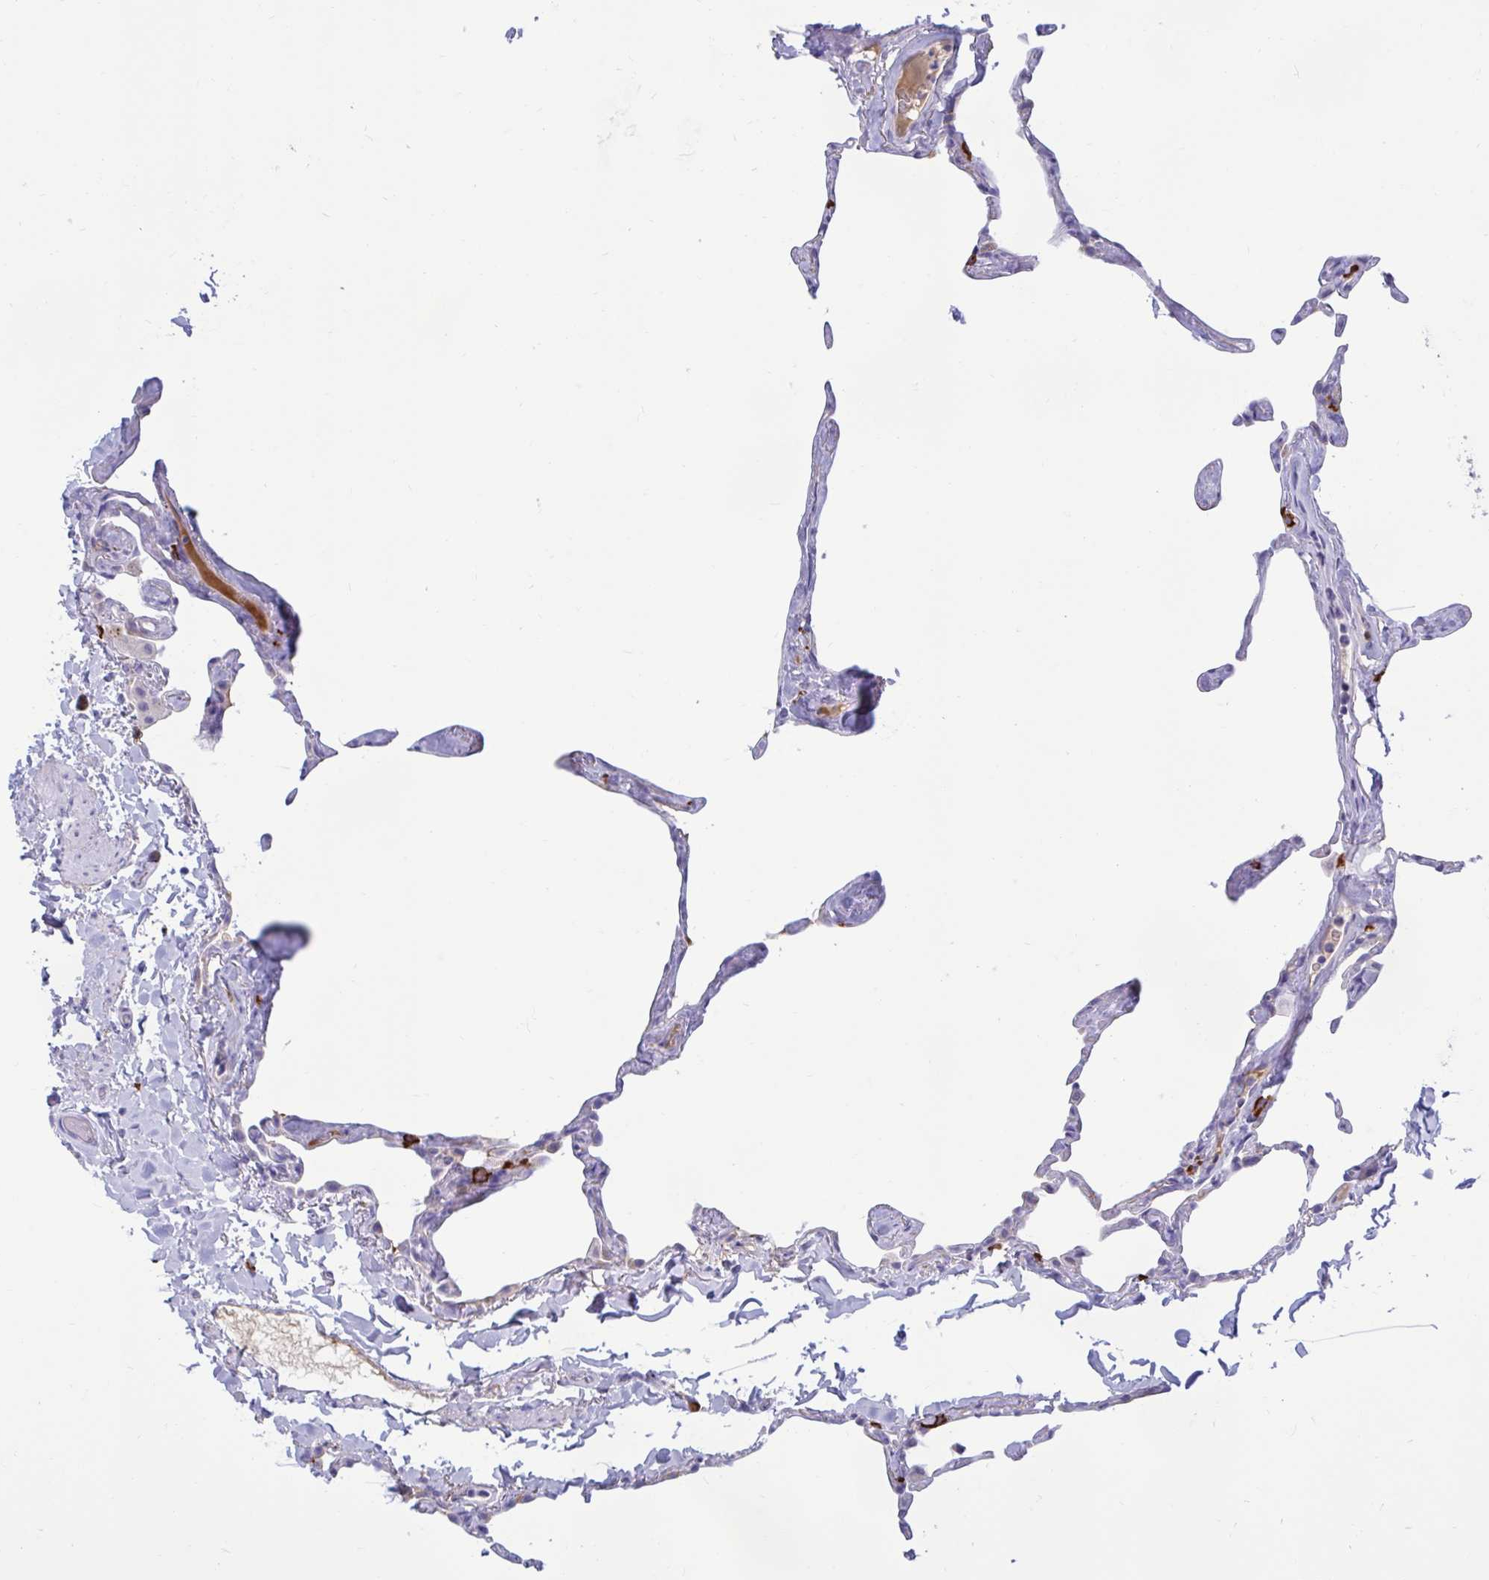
{"staining": {"intensity": "negative", "quantity": "none", "location": "none"}, "tissue": "lung", "cell_type": "Alveolar cells", "image_type": "normal", "snomed": [{"axis": "morphology", "description": "Normal tissue, NOS"}, {"axis": "topography", "description": "Lung"}], "caption": "IHC image of unremarkable human lung stained for a protein (brown), which displays no expression in alveolar cells. The staining is performed using DAB brown chromogen with nuclei counter-stained in using hematoxylin.", "gene": "FAM219B", "patient": {"sex": "male", "age": 65}}